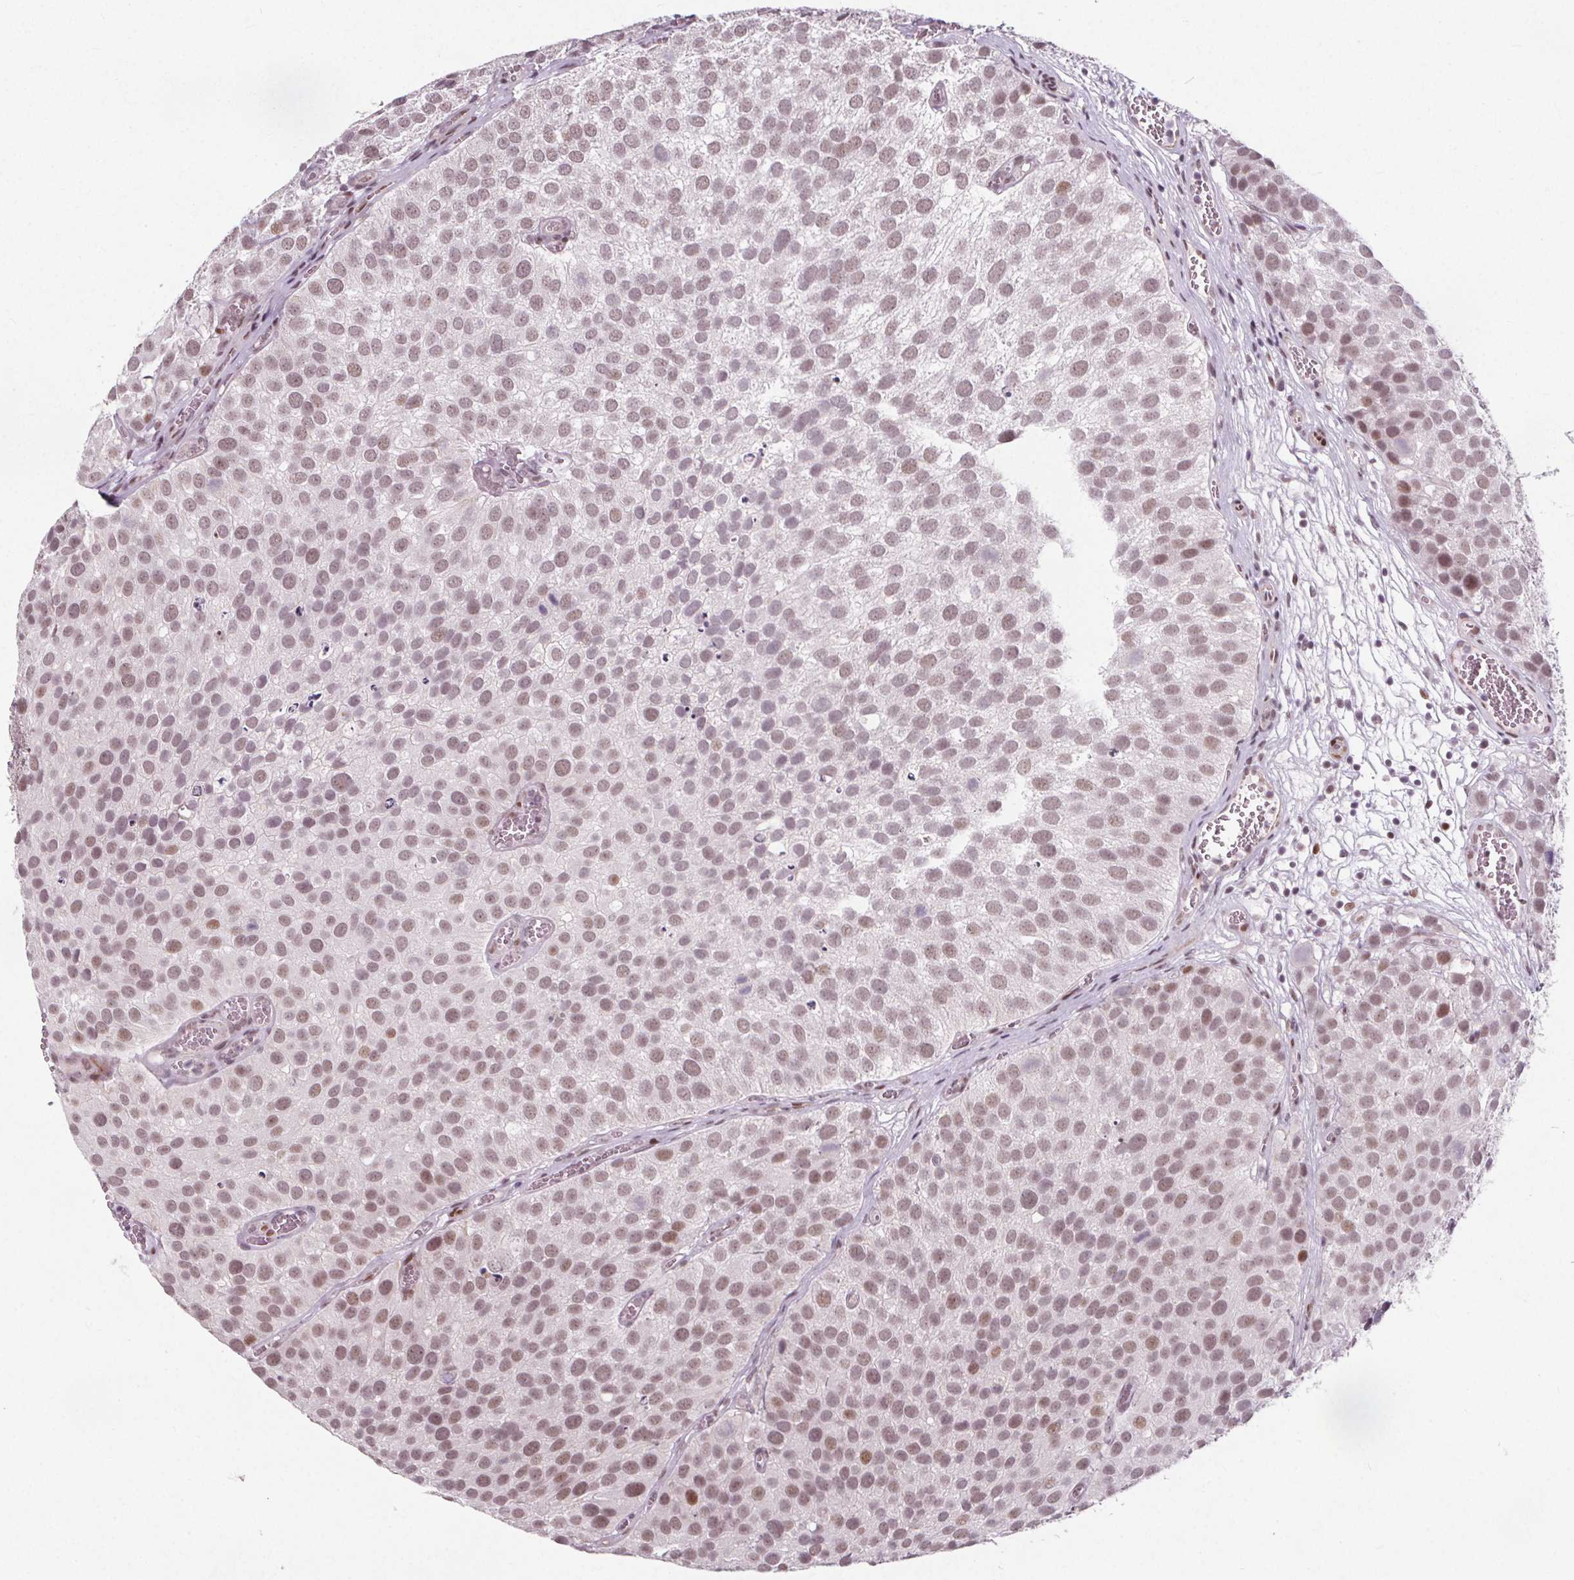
{"staining": {"intensity": "moderate", "quantity": ">75%", "location": "nuclear"}, "tissue": "urothelial cancer", "cell_type": "Tumor cells", "image_type": "cancer", "snomed": [{"axis": "morphology", "description": "Urothelial carcinoma, Low grade"}, {"axis": "topography", "description": "Urinary bladder"}], "caption": "Brown immunohistochemical staining in low-grade urothelial carcinoma demonstrates moderate nuclear expression in approximately >75% of tumor cells.", "gene": "TAF6L", "patient": {"sex": "female", "age": 69}}